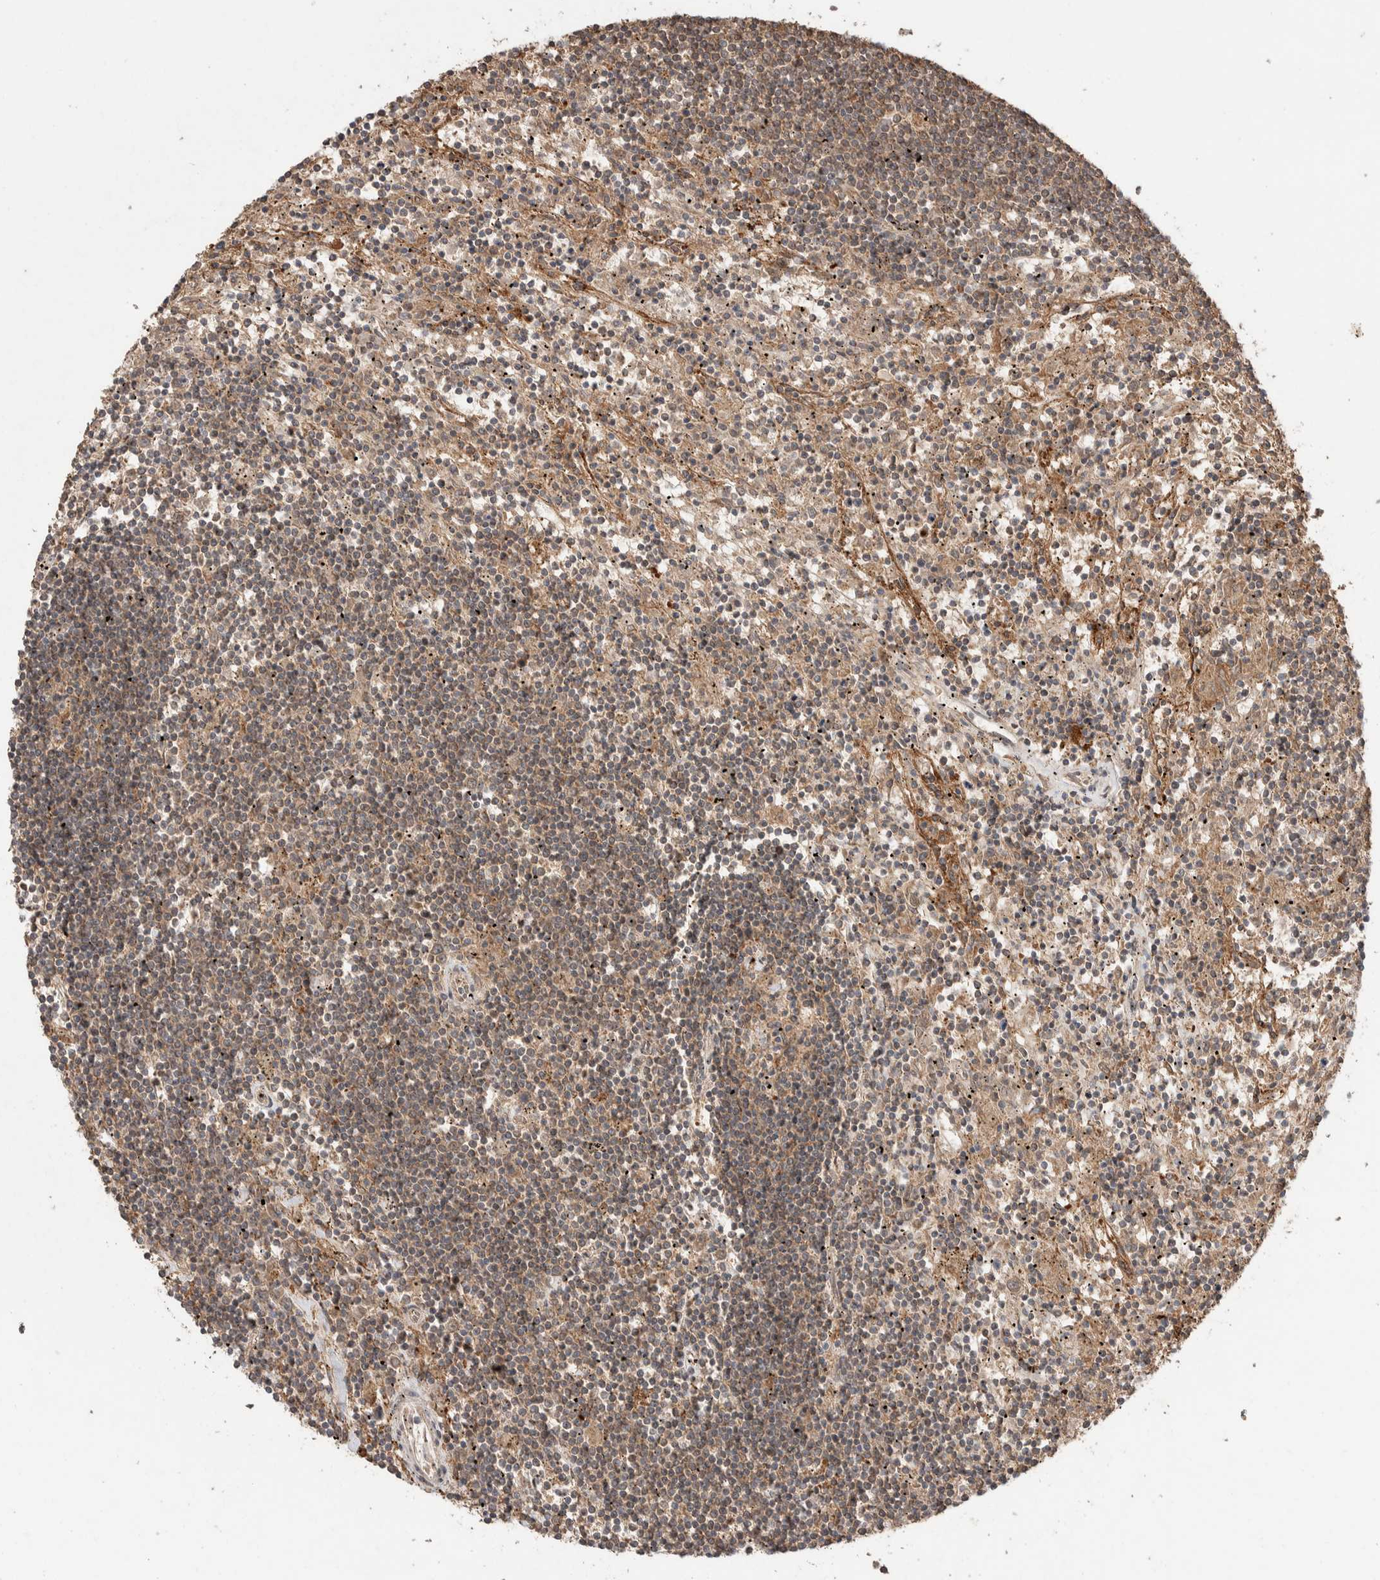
{"staining": {"intensity": "moderate", "quantity": ">75%", "location": "cytoplasmic/membranous"}, "tissue": "lymphoma", "cell_type": "Tumor cells", "image_type": "cancer", "snomed": [{"axis": "morphology", "description": "Malignant lymphoma, non-Hodgkin's type, Low grade"}, {"axis": "topography", "description": "Spleen"}], "caption": "An immunohistochemistry (IHC) histopathology image of tumor tissue is shown. Protein staining in brown labels moderate cytoplasmic/membranous positivity in lymphoma within tumor cells. The staining was performed using DAB to visualize the protein expression in brown, while the nuclei were stained in blue with hematoxylin (Magnification: 20x).", "gene": "KCNJ5", "patient": {"sex": "male", "age": 76}}